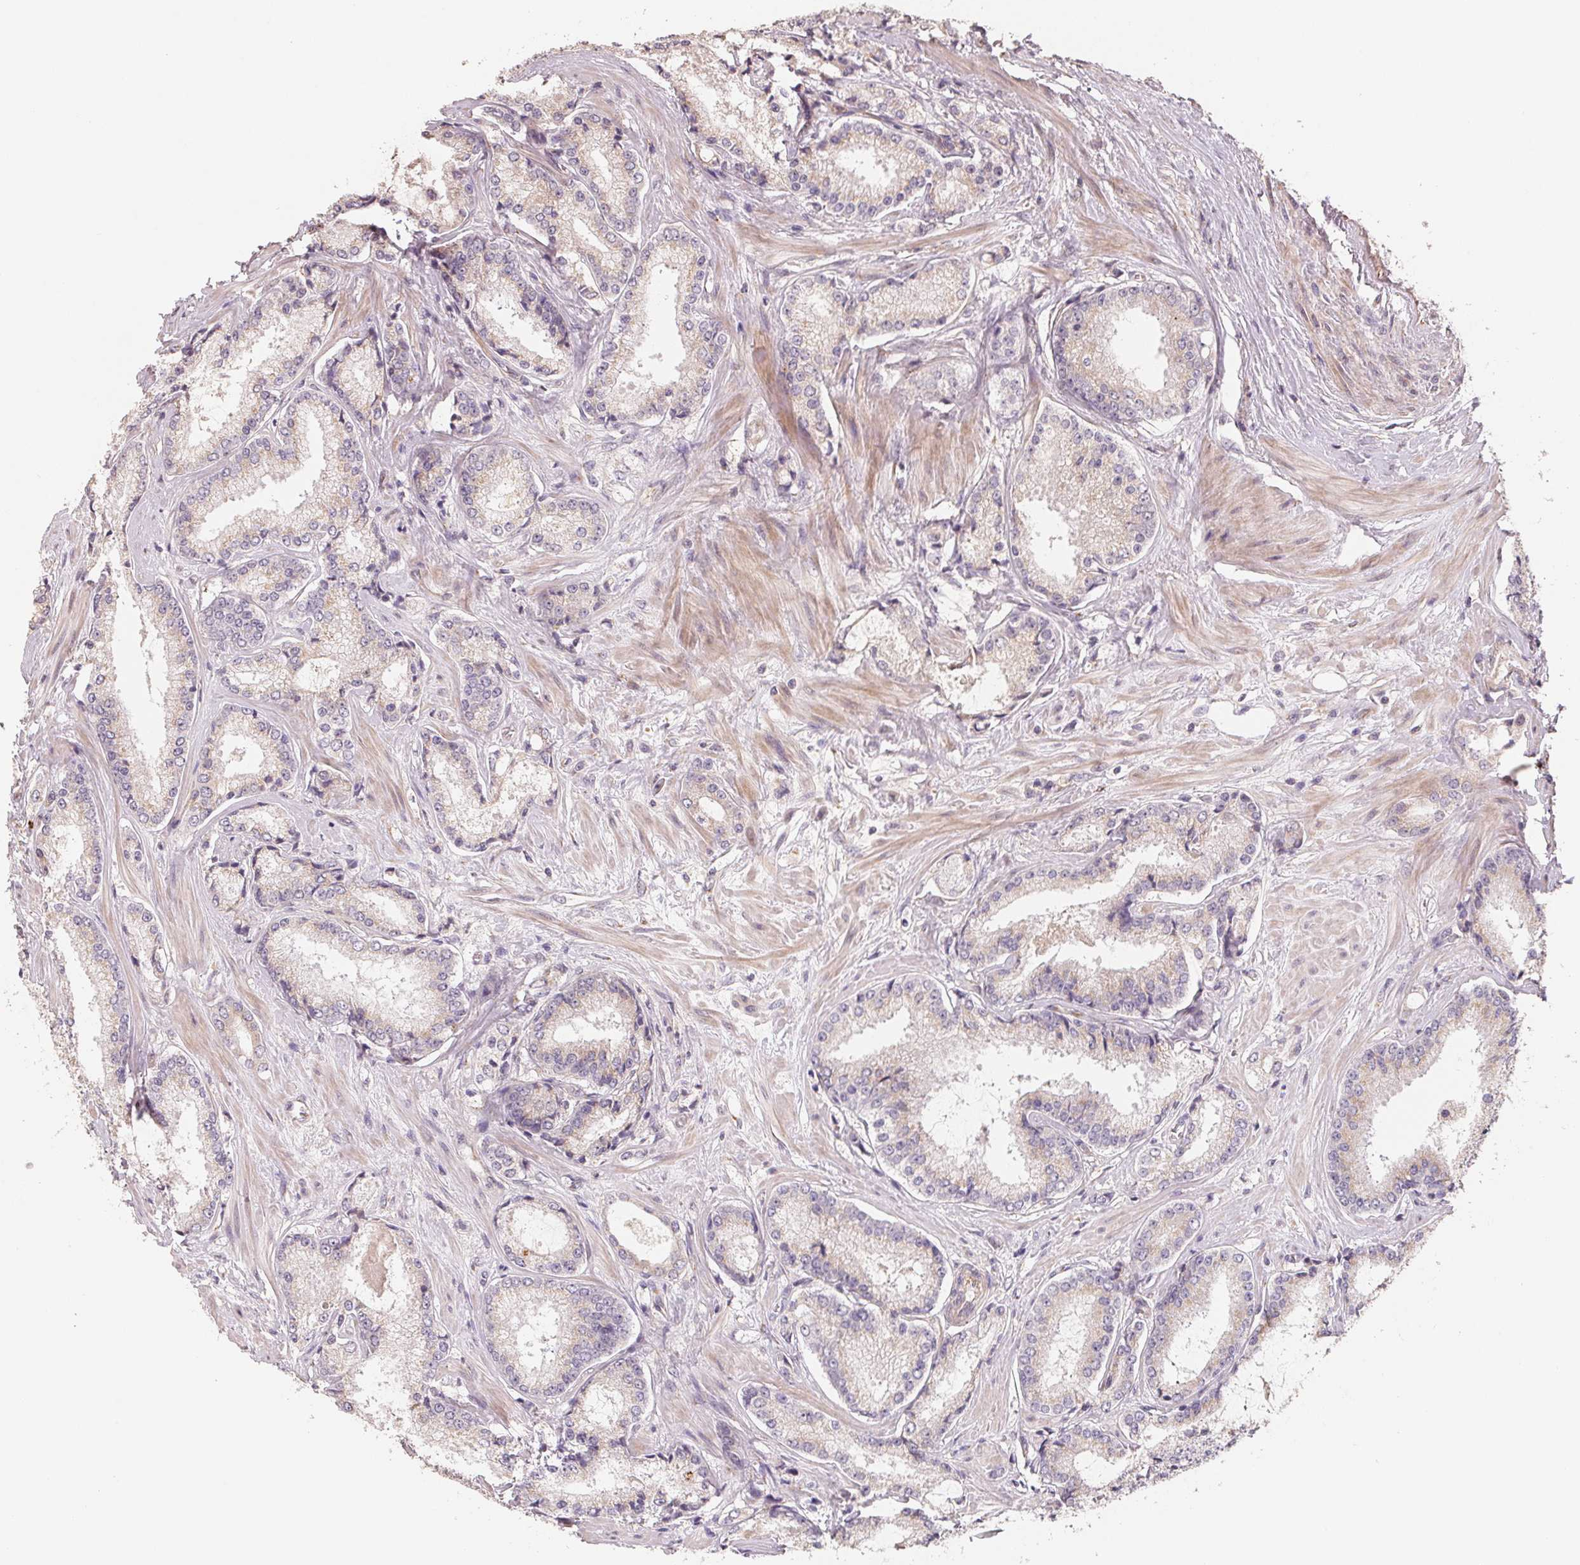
{"staining": {"intensity": "negative", "quantity": "none", "location": "none"}, "tissue": "prostate cancer", "cell_type": "Tumor cells", "image_type": "cancer", "snomed": [{"axis": "morphology", "description": "Adenocarcinoma, Low grade"}, {"axis": "topography", "description": "Prostate"}], "caption": "Immunohistochemical staining of adenocarcinoma (low-grade) (prostate) exhibits no significant positivity in tumor cells.", "gene": "TSPAN12", "patient": {"sex": "male", "age": 56}}